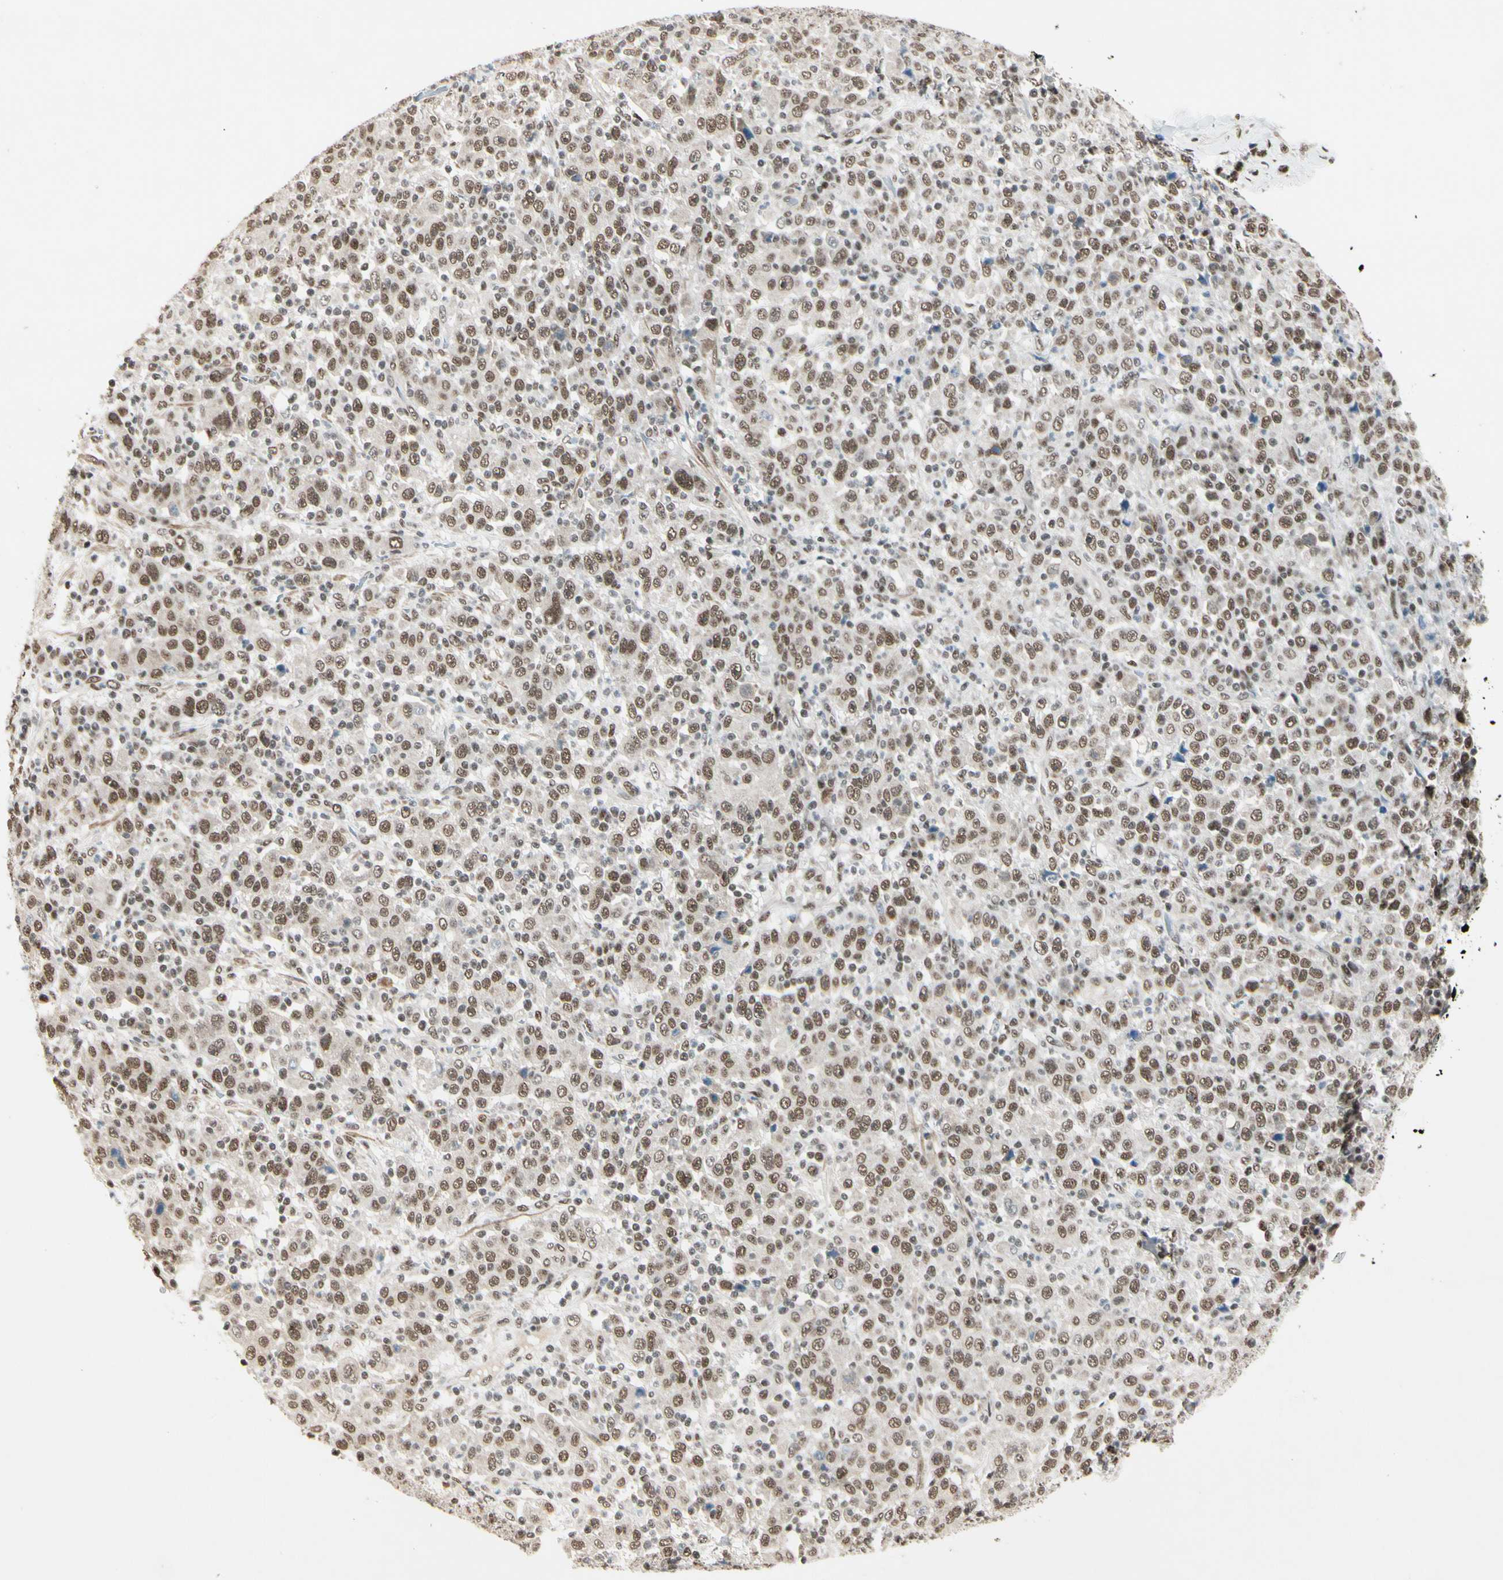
{"staining": {"intensity": "moderate", "quantity": ">75%", "location": "nuclear"}, "tissue": "stomach cancer", "cell_type": "Tumor cells", "image_type": "cancer", "snomed": [{"axis": "morphology", "description": "Normal tissue, NOS"}, {"axis": "morphology", "description": "Adenocarcinoma, NOS"}, {"axis": "topography", "description": "Stomach, upper"}, {"axis": "topography", "description": "Stomach"}], "caption": "IHC staining of adenocarcinoma (stomach), which exhibits medium levels of moderate nuclear positivity in approximately >75% of tumor cells indicating moderate nuclear protein staining. The staining was performed using DAB (brown) for protein detection and nuclei were counterstained in hematoxylin (blue).", "gene": "CHAMP1", "patient": {"sex": "male", "age": 59}}